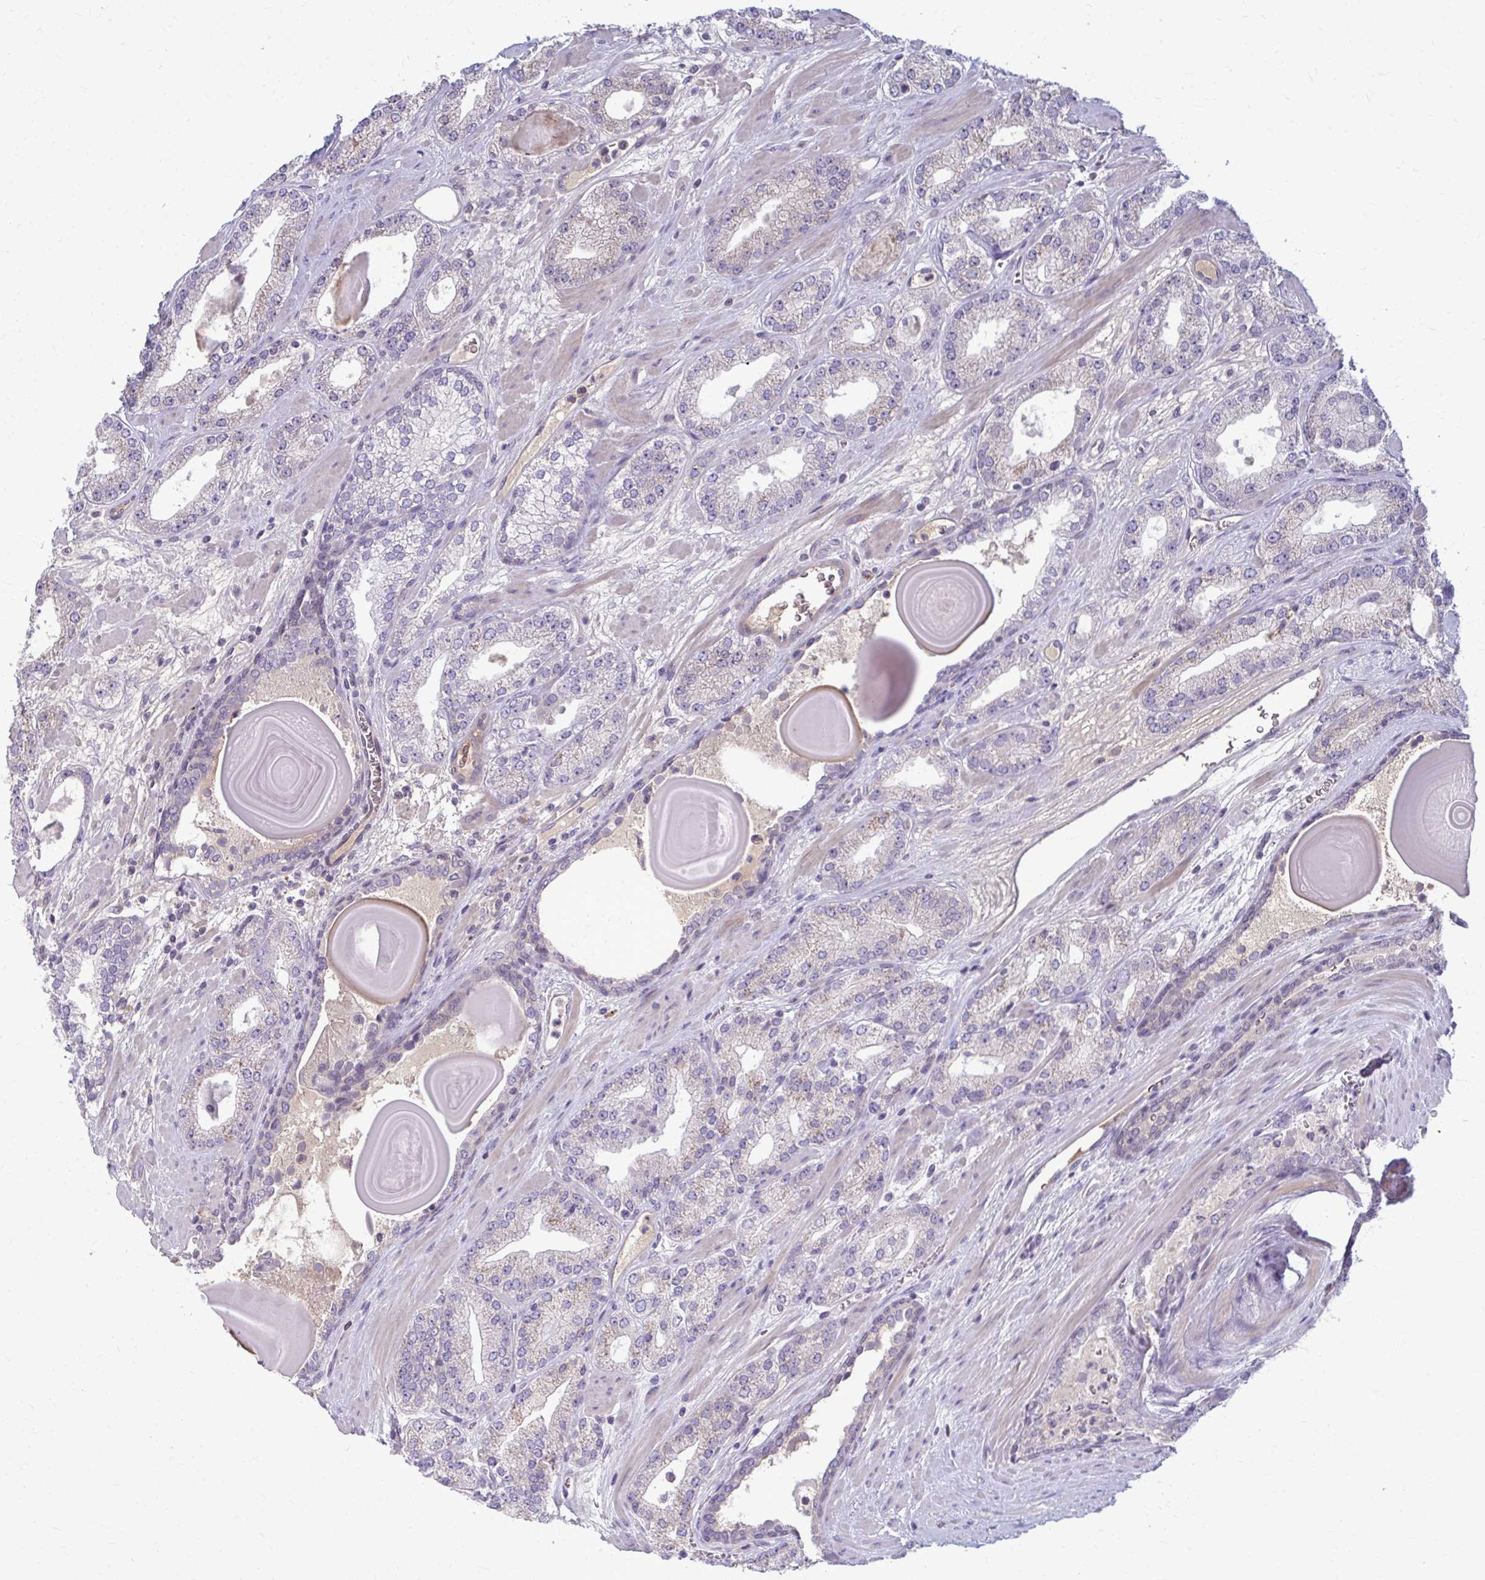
{"staining": {"intensity": "negative", "quantity": "none", "location": "none"}, "tissue": "prostate cancer", "cell_type": "Tumor cells", "image_type": "cancer", "snomed": [{"axis": "morphology", "description": "Adenocarcinoma, High grade"}, {"axis": "topography", "description": "Prostate"}], "caption": "Immunohistochemistry (IHC) image of neoplastic tissue: human adenocarcinoma (high-grade) (prostate) stained with DAB displays no significant protein staining in tumor cells. (DAB (3,3'-diaminobenzidine) immunohistochemistry with hematoxylin counter stain).", "gene": "MCRIP2", "patient": {"sex": "male", "age": 64}}